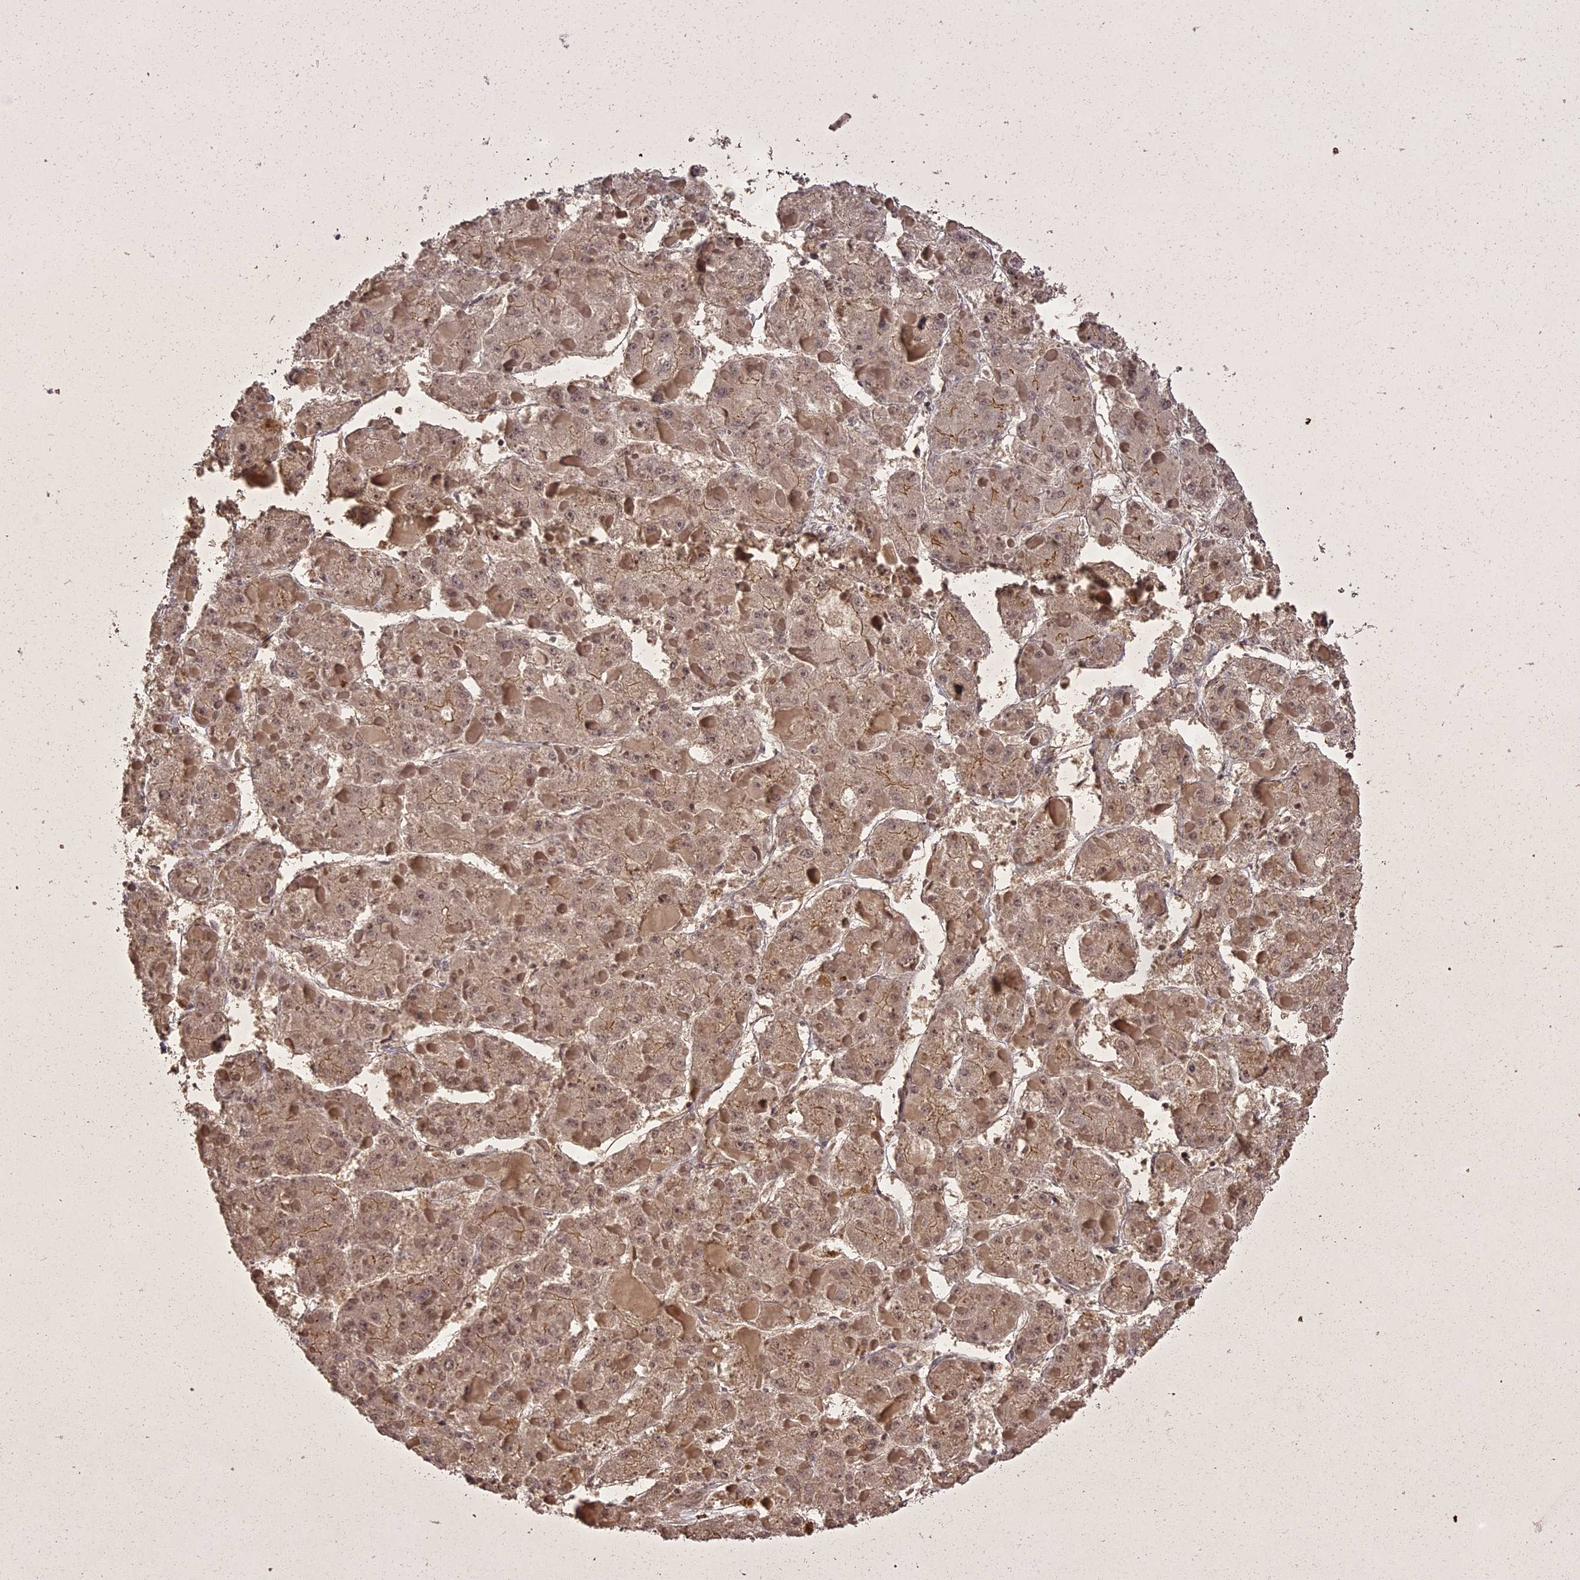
{"staining": {"intensity": "weak", "quantity": ">75%", "location": "cytoplasmic/membranous"}, "tissue": "liver cancer", "cell_type": "Tumor cells", "image_type": "cancer", "snomed": [{"axis": "morphology", "description": "Carcinoma, Hepatocellular, NOS"}, {"axis": "topography", "description": "Liver"}], "caption": "Immunohistochemistry (IHC) histopathology image of neoplastic tissue: human hepatocellular carcinoma (liver) stained using IHC displays low levels of weak protein expression localized specifically in the cytoplasmic/membranous of tumor cells, appearing as a cytoplasmic/membranous brown color.", "gene": "ING5", "patient": {"sex": "female", "age": 73}}